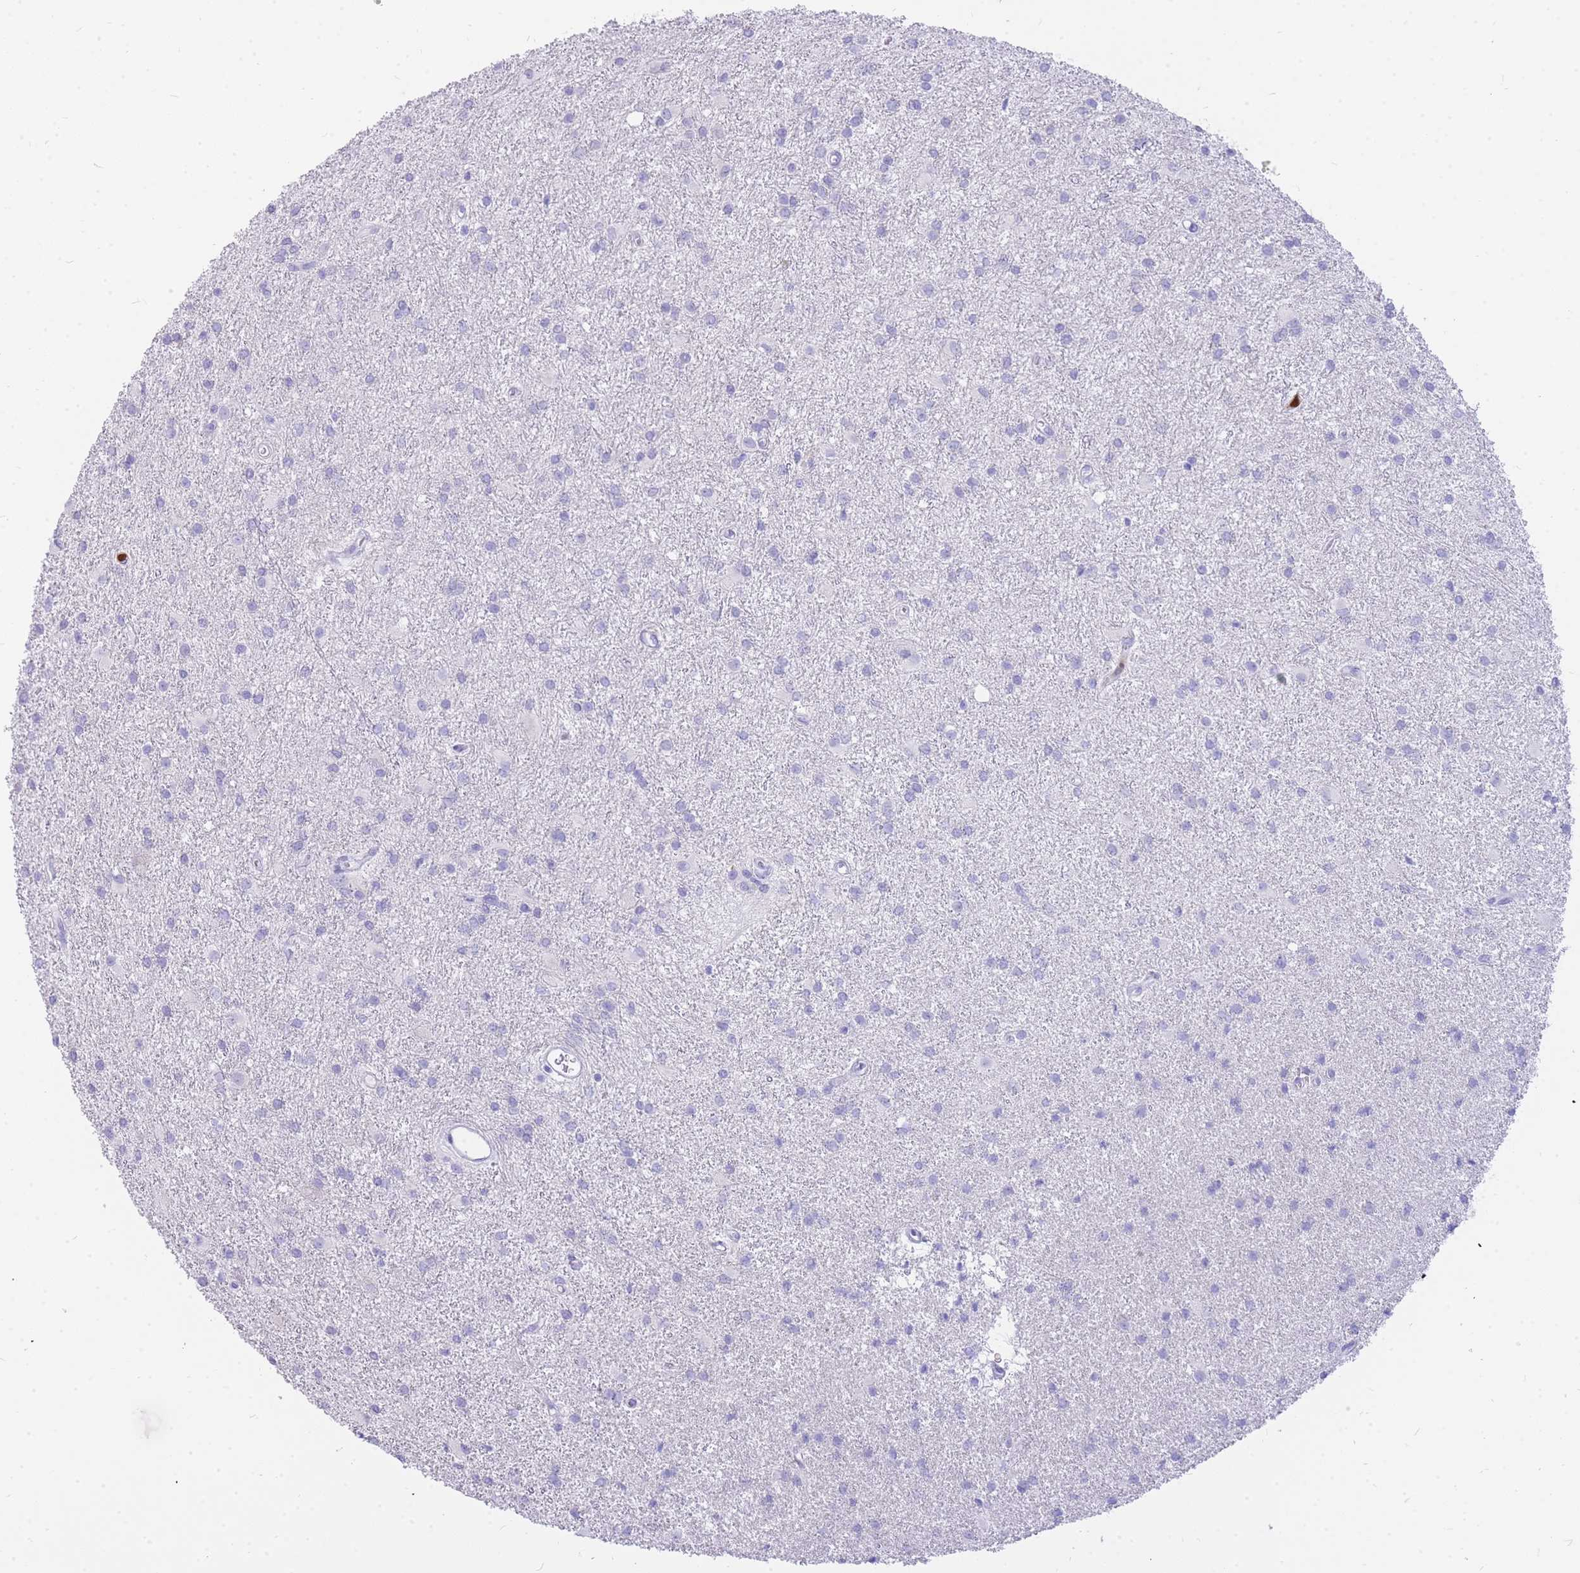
{"staining": {"intensity": "negative", "quantity": "none", "location": "none"}, "tissue": "glioma", "cell_type": "Tumor cells", "image_type": "cancer", "snomed": [{"axis": "morphology", "description": "Glioma, malignant, High grade"}, {"axis": "topography", "description": "Brain"}], "caption": "Protein analysis of malignant high-grade glioma reveals no significant expression in tumor cells.", "gene": "HERC1", "patient": {"sex": "female", "age": 50}}